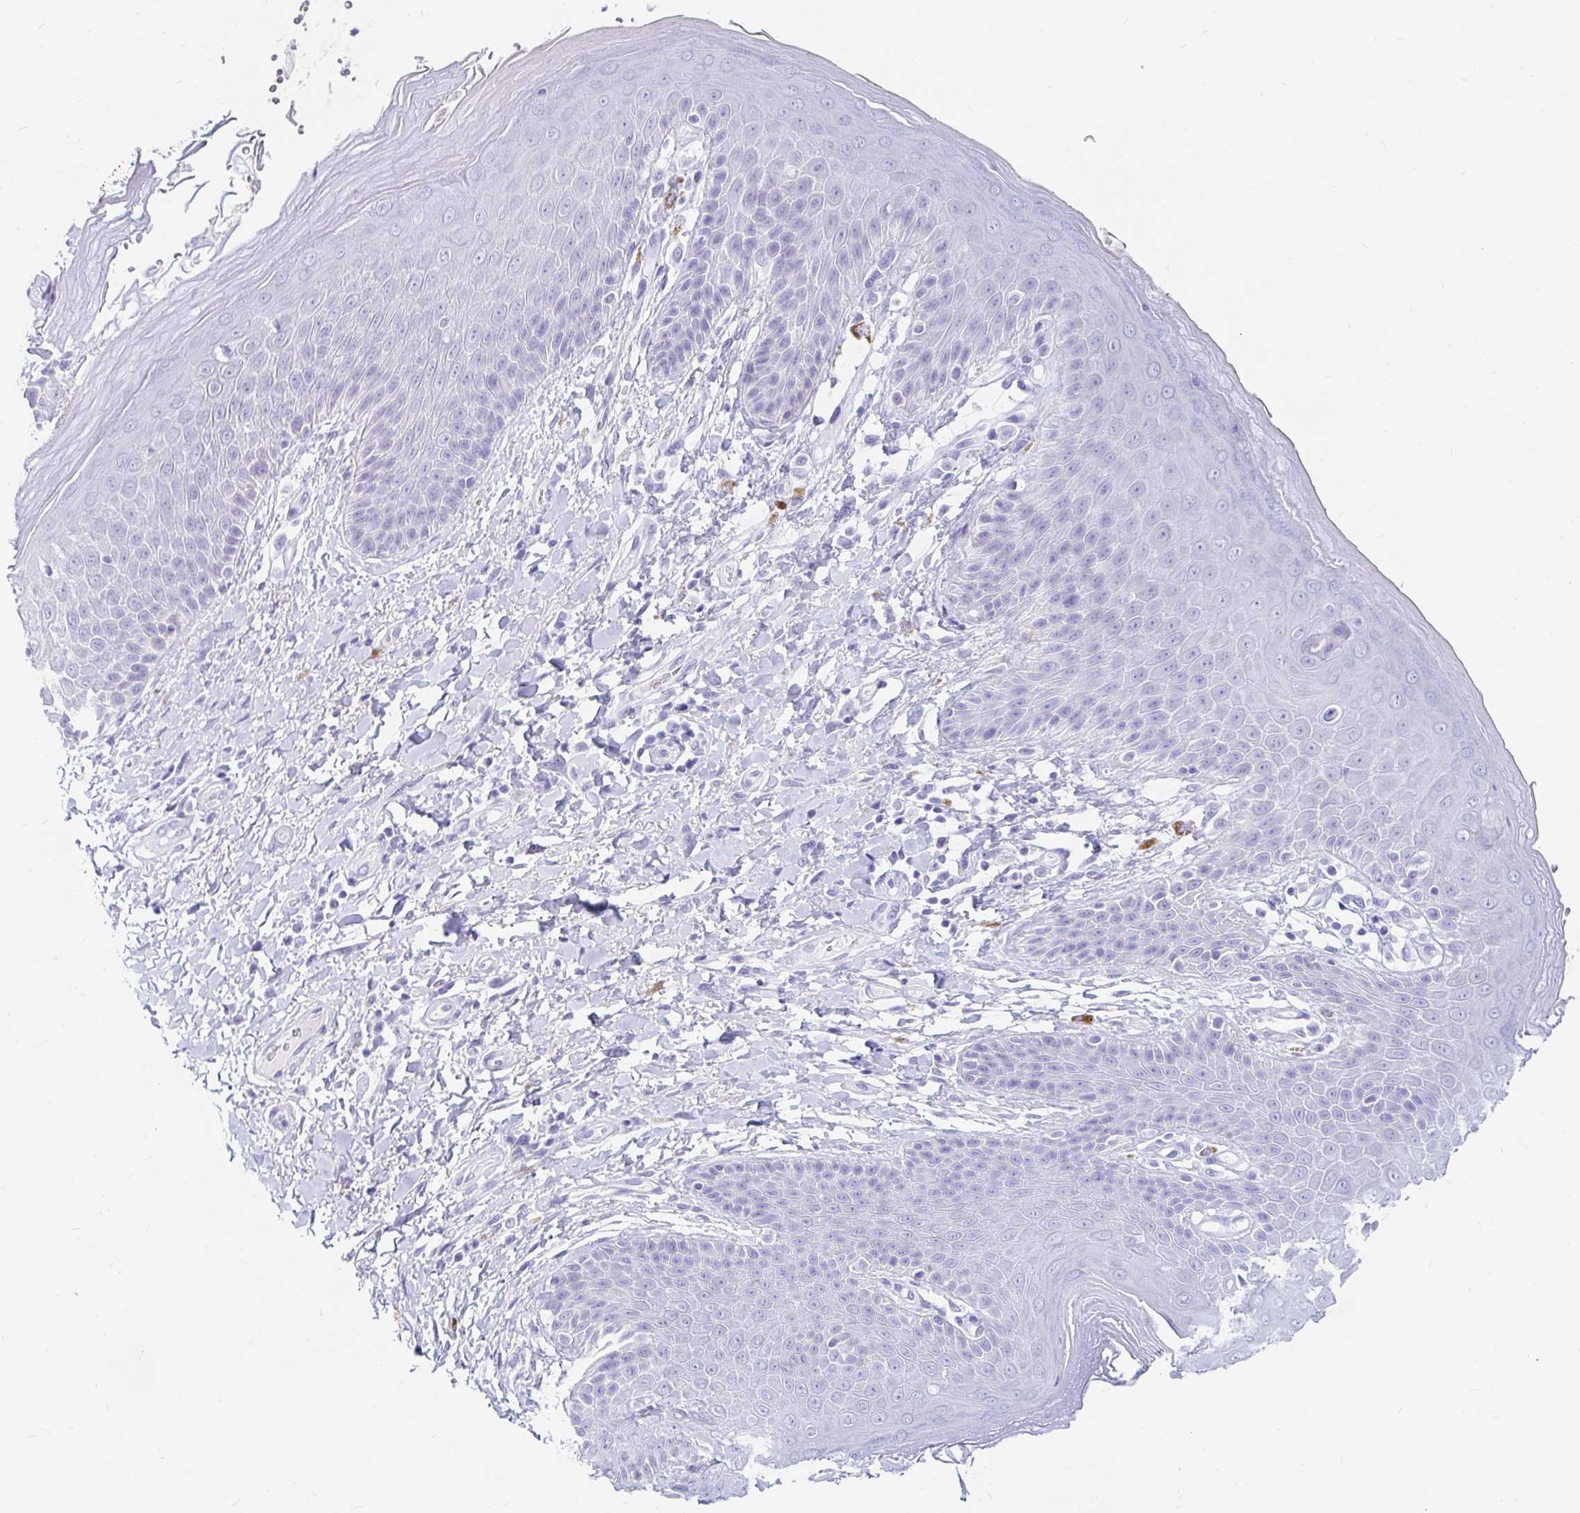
{"staining": {"intensity": "negative", "quantity": "none", "location": "none"}, "tissue": "skin", "cell_type": "Epidermal cells", "image_type": "normal", "snomed": [{"axis": "morphology", "description": "Normal tissue, NOS"}, {"axis": "topography", "description": "Anal"}, {"axis": "topography", "description": "Peripheral nerve tissue"}], "caption": "Epidermal cells show no significant protein expression in normal skin. The staining is performed using DAB (3,3'-diaminobenzidine) brown chromogen with nuclei counter-stained in using hematoxylin.", "gene": "OR6T1", "patient": {"sex": "male", "age": 51}}